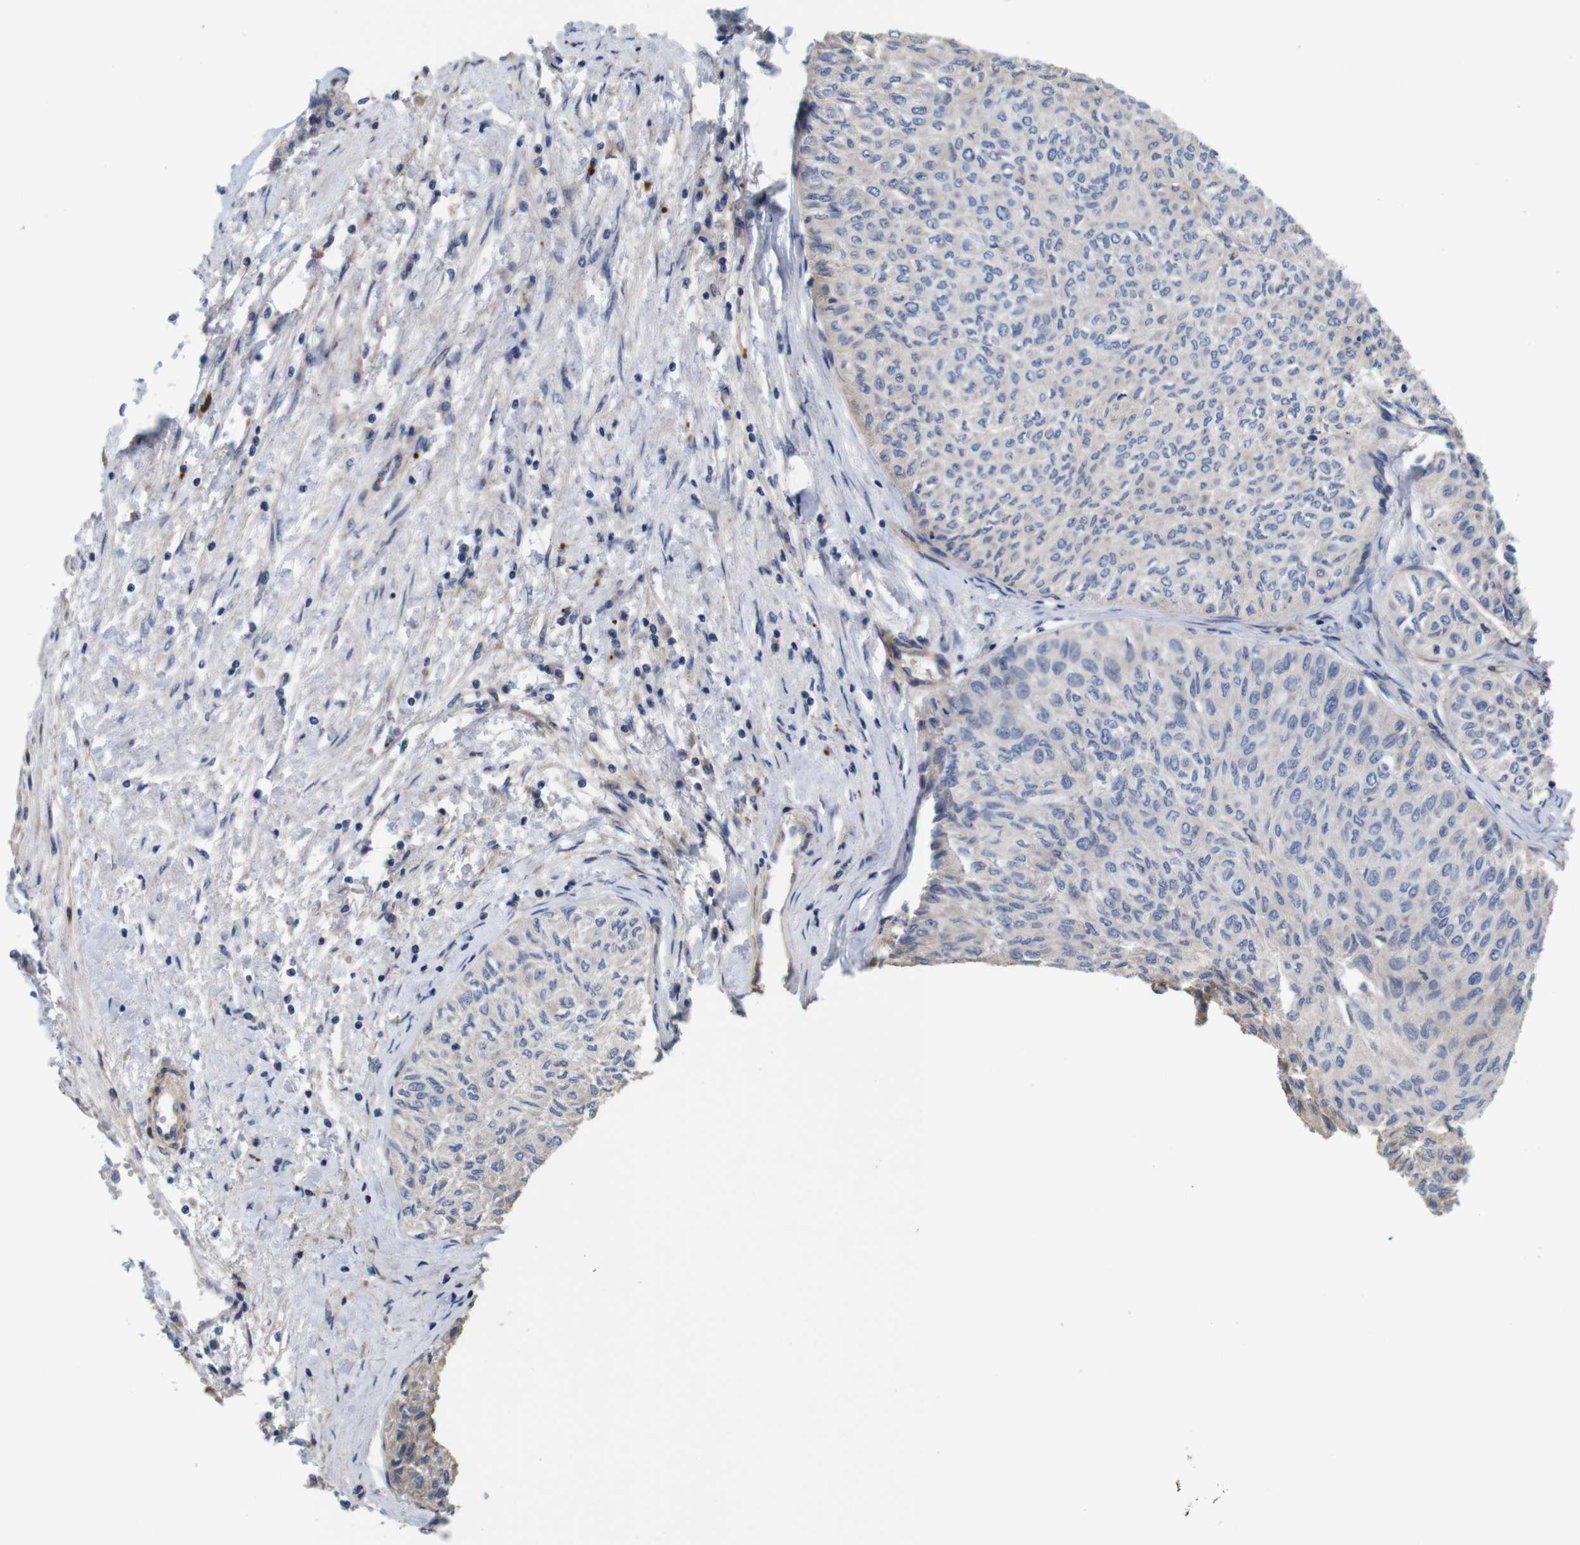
{"staining": {"intensity": "negative", "quantity": "none", "location": "none"}, "tissue": "urothelial cancer", "cell_type": "Tumor cells", "image_type": "cancer", "snomed": [{"axis": "morphology", "description": "Urothelial carcinoma, Low grade"}, {"axis": "topography", "description": "Urinary bladder"}], "caption": "The micrograph shows no staining of tumor cells in low-grade urothelial carcinoma. (DAB (3,3'-diaminobenzidine) IHC visualized using brightfield microscopy, high magnification).", "gene": "SPRY3", "patient": {"sex": "male", "age": 78}}